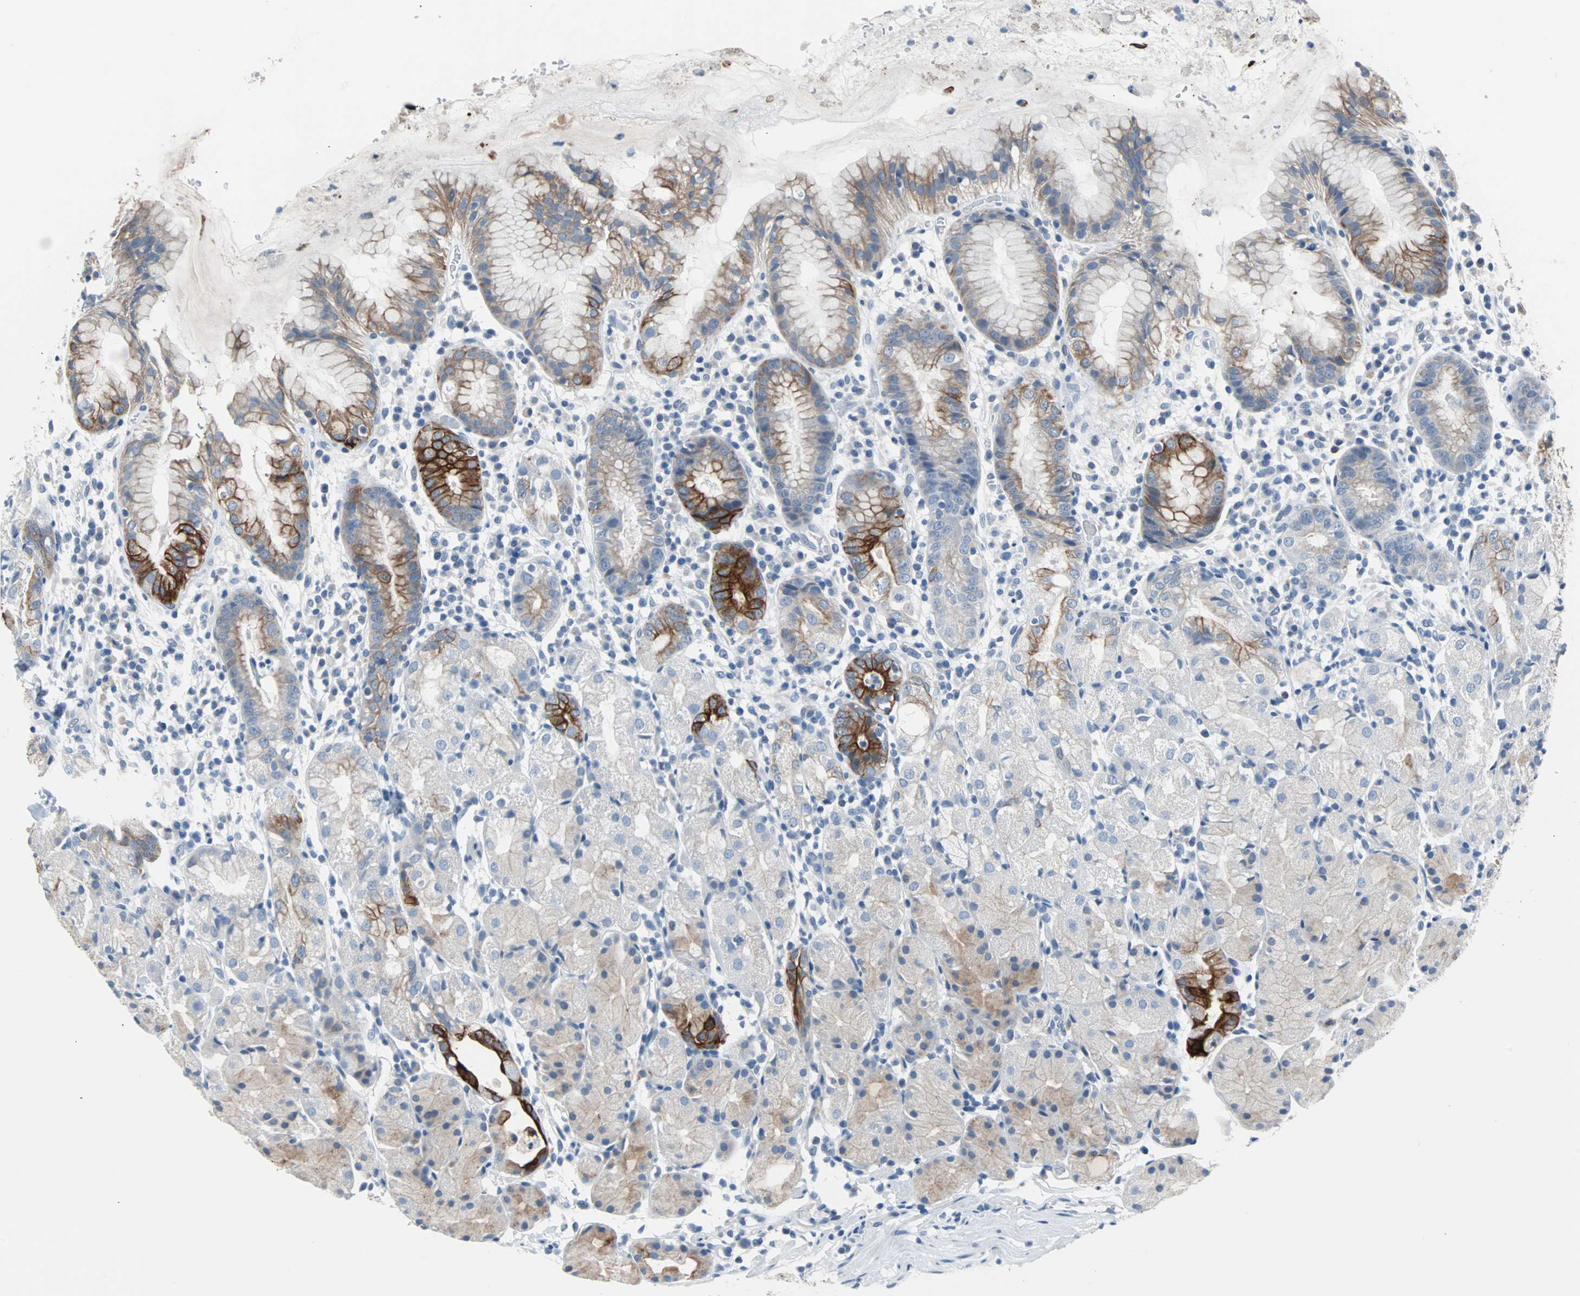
{"staining": {"intensity": "strong", "quantity": "<25%", "location": "cytoplasmic/membranous"}, "tissue": "stomach", "cell_type": "Glandular cells", "image_type": "normal", "snomed": [{"axis": "morphology", "description": "Normal tissue, NOS"}, {"axis": "topography", "description": "Stomach"}, {"axis": "topography", "description": "Stomach, lower"}], "caption": "Brown immunohistochemical staining in normal stomach reveals strong cytoplasmic/membranous expression in approximately <25% of glandular cells.", "gene": "KRT7", "patient": {"sex": "female", "age": 75}}